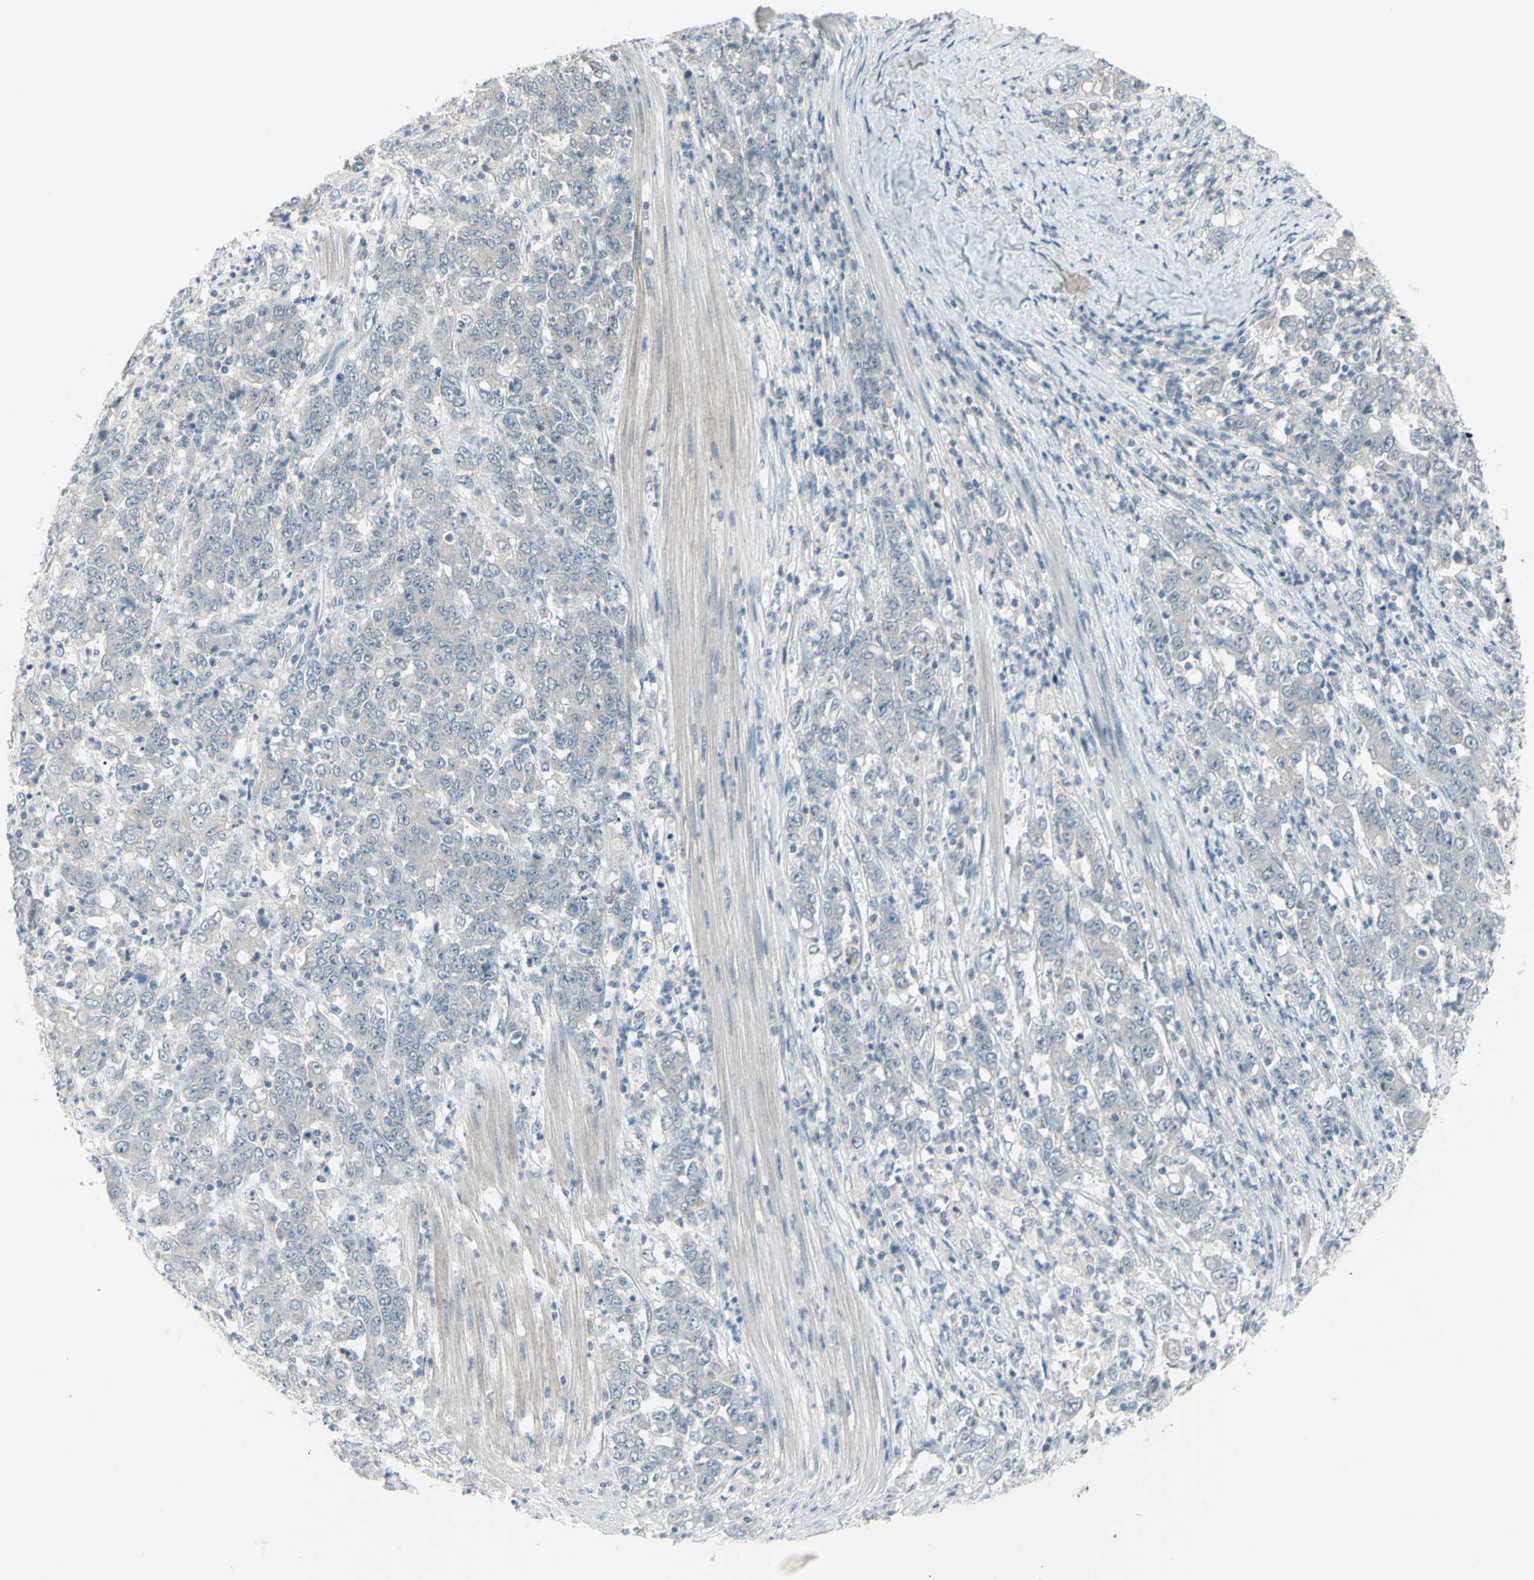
{"staining": {"intensity": "negative", "quantity": "none", "location": "none"}, "tissue": "stomach cancer", "cell_type": "Tumor cells", "image_type": "cancer", "snomed": [{"axis": "morphology", "description": "Adenocarcinoma, NOS"}, {"axis": "topography", "description": "Stomach, lower"}], "caption": "High power microscopy image of an immunohistochemistry histopathology image of stomach adenocarcinoma, revealing no significant positivity in tumor cells.", "gene": "SH3GL2", "patient": {"sex": "female", "age": 71}}